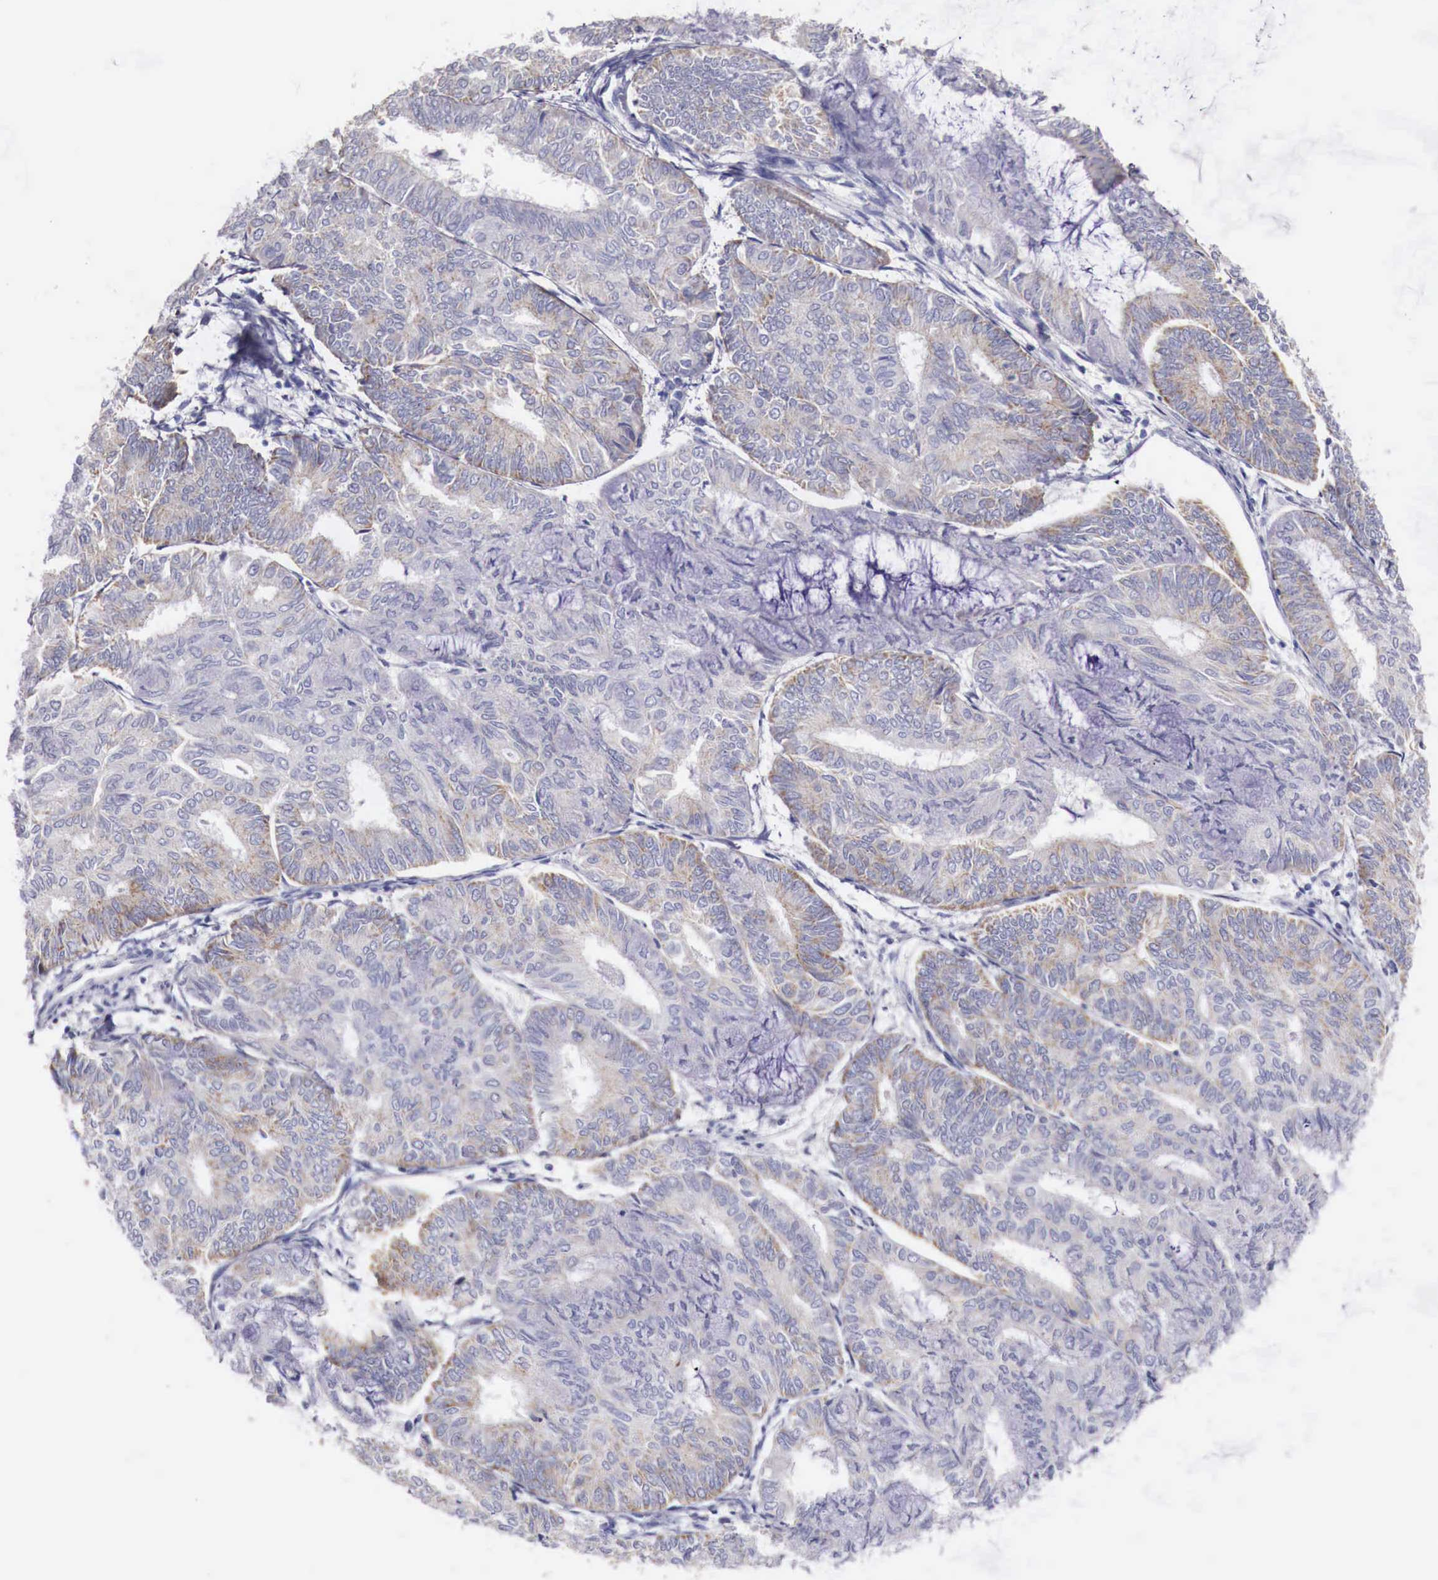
{"staining": {"intensity": "weak", "quantity": "25%-75%", "location": "cytoplasmic/membranous"}, "tissue": "endometrial cancer", "cell_type": "Tumor cells", "image_type": "cancer", "snomed": [{"axis": "morphology", "description": "Adenocarcinoma, NOS"}, {"axis": "topography", "description": "Endometrium"}], "caption": "Protein expression analysis of endometrial cancer displays weak cytoplasmic/membranous positivity in approximately 25%-75% of tumor cells.", "gene": "NREP", "patient": {"sex": "female", "age": 59}}